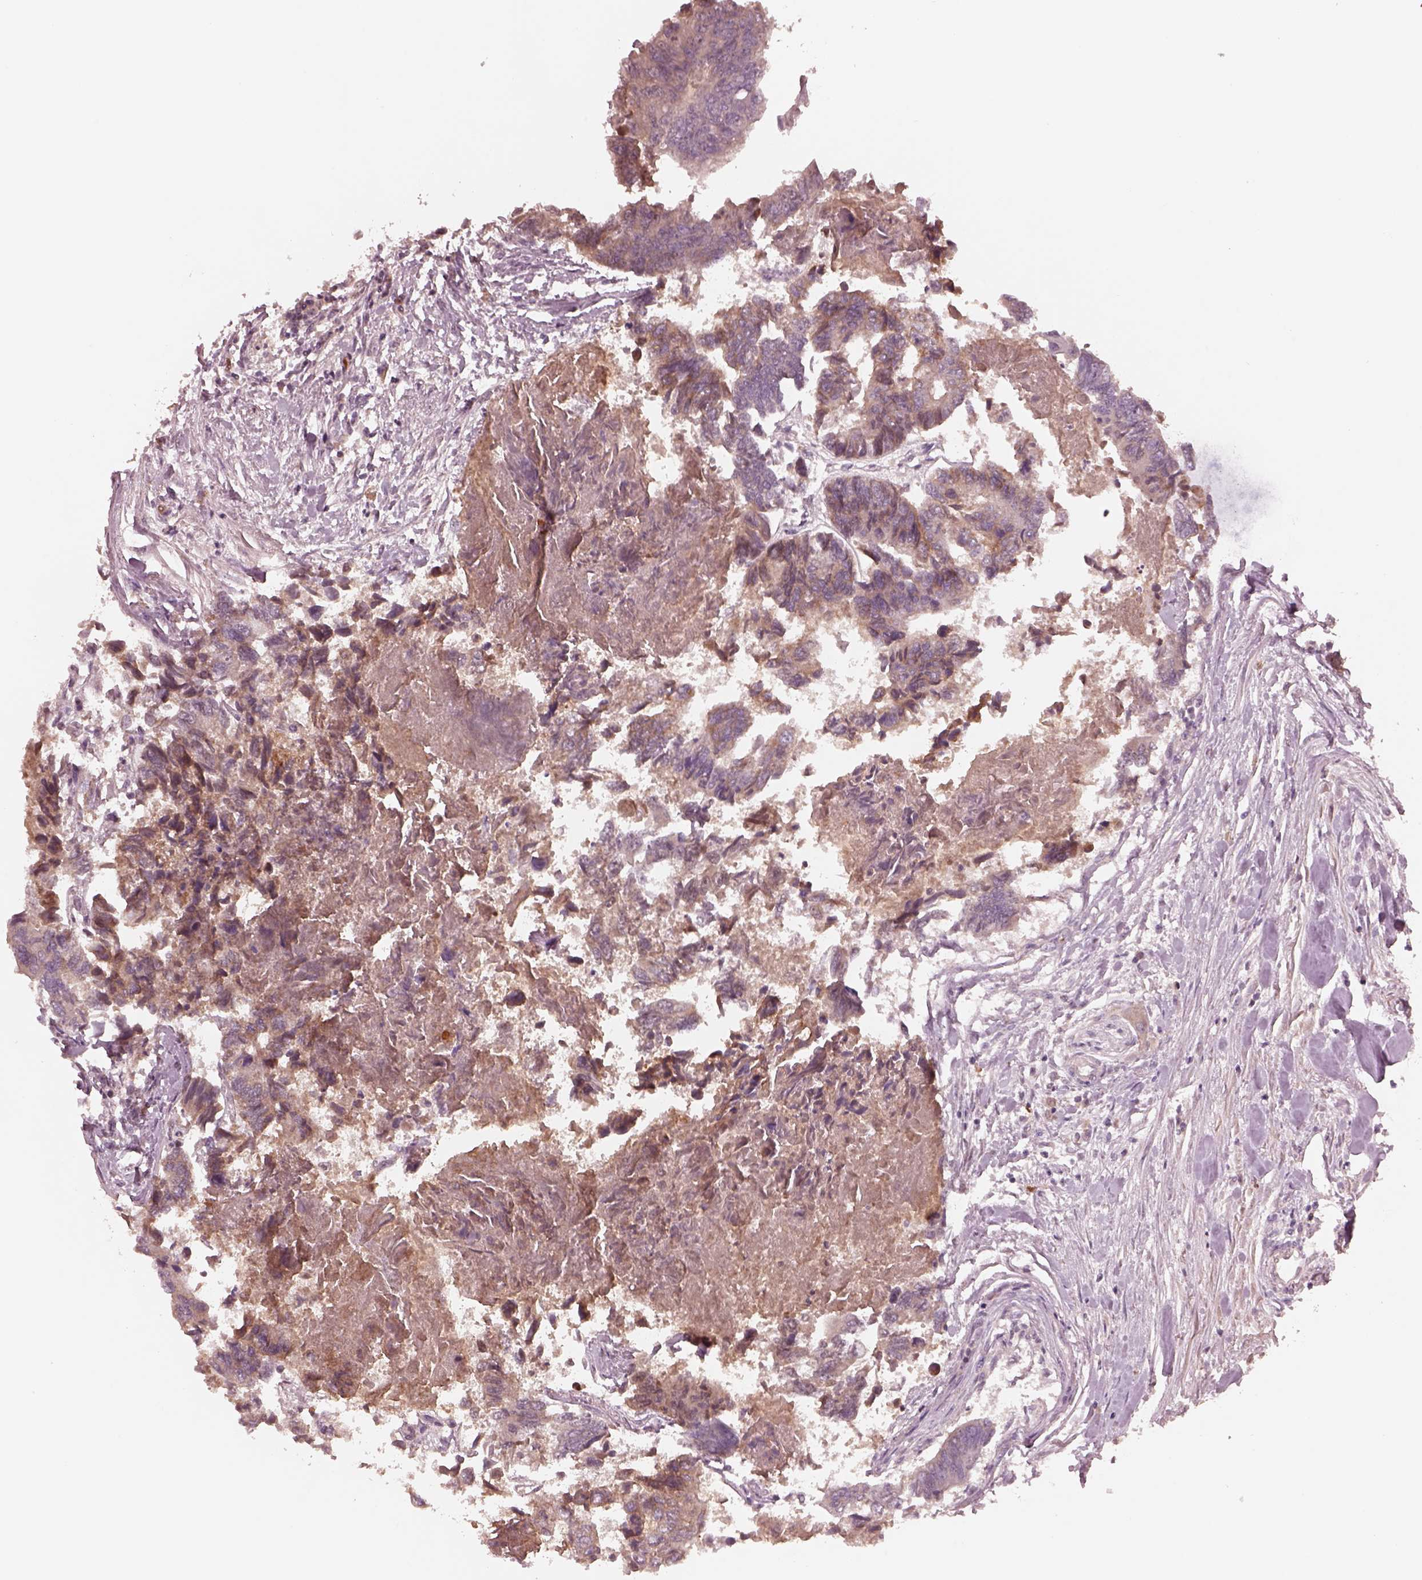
{"staining": {"intensity": "negative", "quantity": "none", "location": "none"}, "tissue": "colorectal cancer", "cell_type": "Tumor cells", "image_type": "cancer", "snomed": [{"axis": "morphology", "description": "Adenocarcinoma, NOS"}, {"axis": "topography", "description": "Colon"}], "caption": "Tumor cells are negative for brown protein staining in adenocarcinoma (colorectal). (DAB immunohistochemistry with hematoxylin counter stain).", "gene": "TF", "patient": {"sex": "female", "age": 65}}